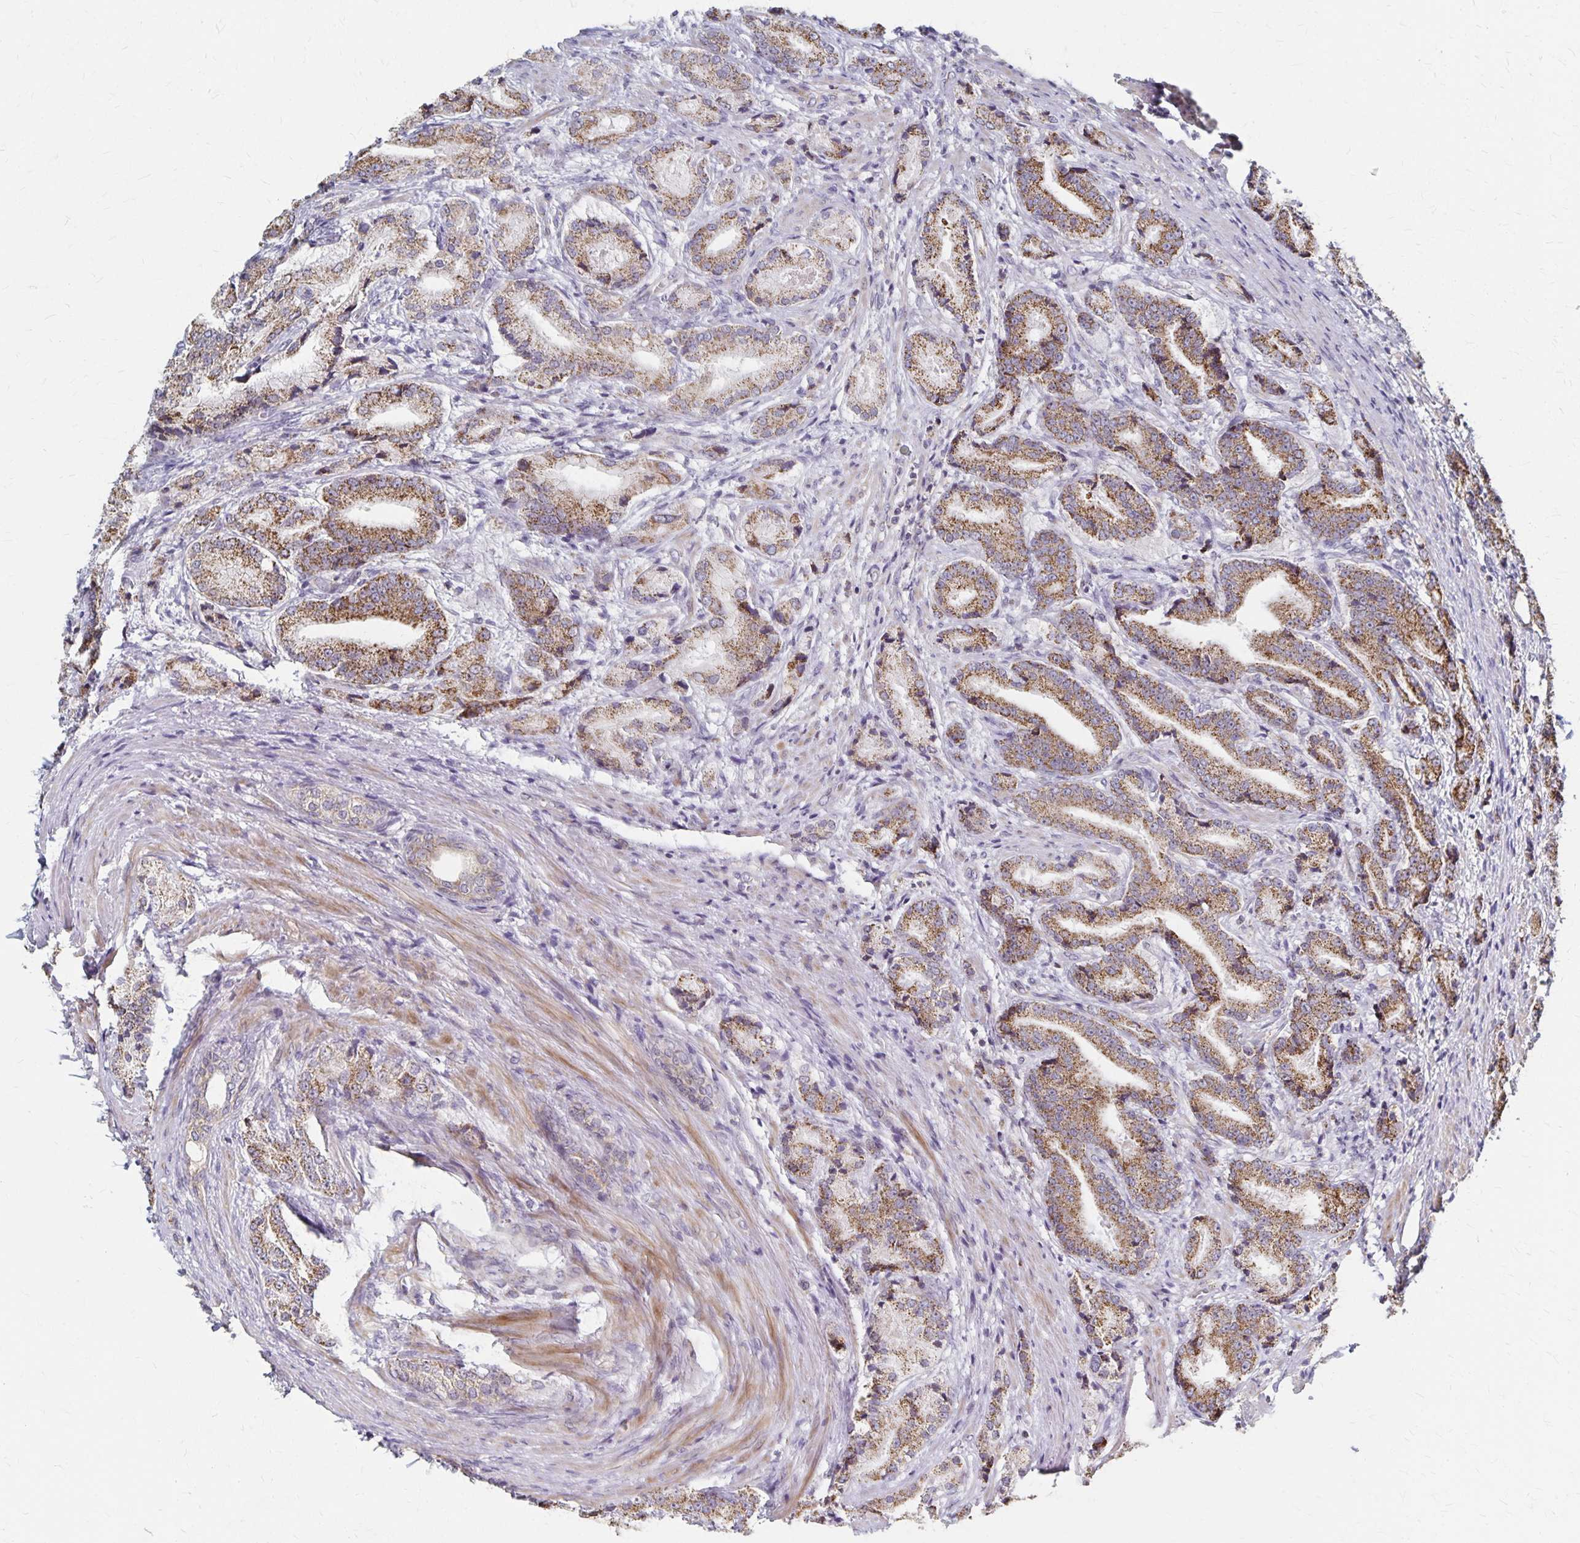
{"staining": {"intensity": "moderate", "quantity": ">75%", "location": "cytoplasmic/membranous"}, "tissue": "prostate cancer", "cell_type": "Tumor cells", "image_type": "cancer", "snomed": [{"axis": "morphology", "description": "Adenocarcinoma, High grade"}, {"axis": "topography", "description": "Prostate and seminal vesicle, NOS"}], "caption": "Immunohistochemistry (DAB) staining of human prostate adenocarcinoma (high-grade) exhibits moderate cytoplasmic/membranous protein expression in about >75% of tumor cells.", "gene": "DYRK4", "patient": {"sex": "male", "age": 61}}